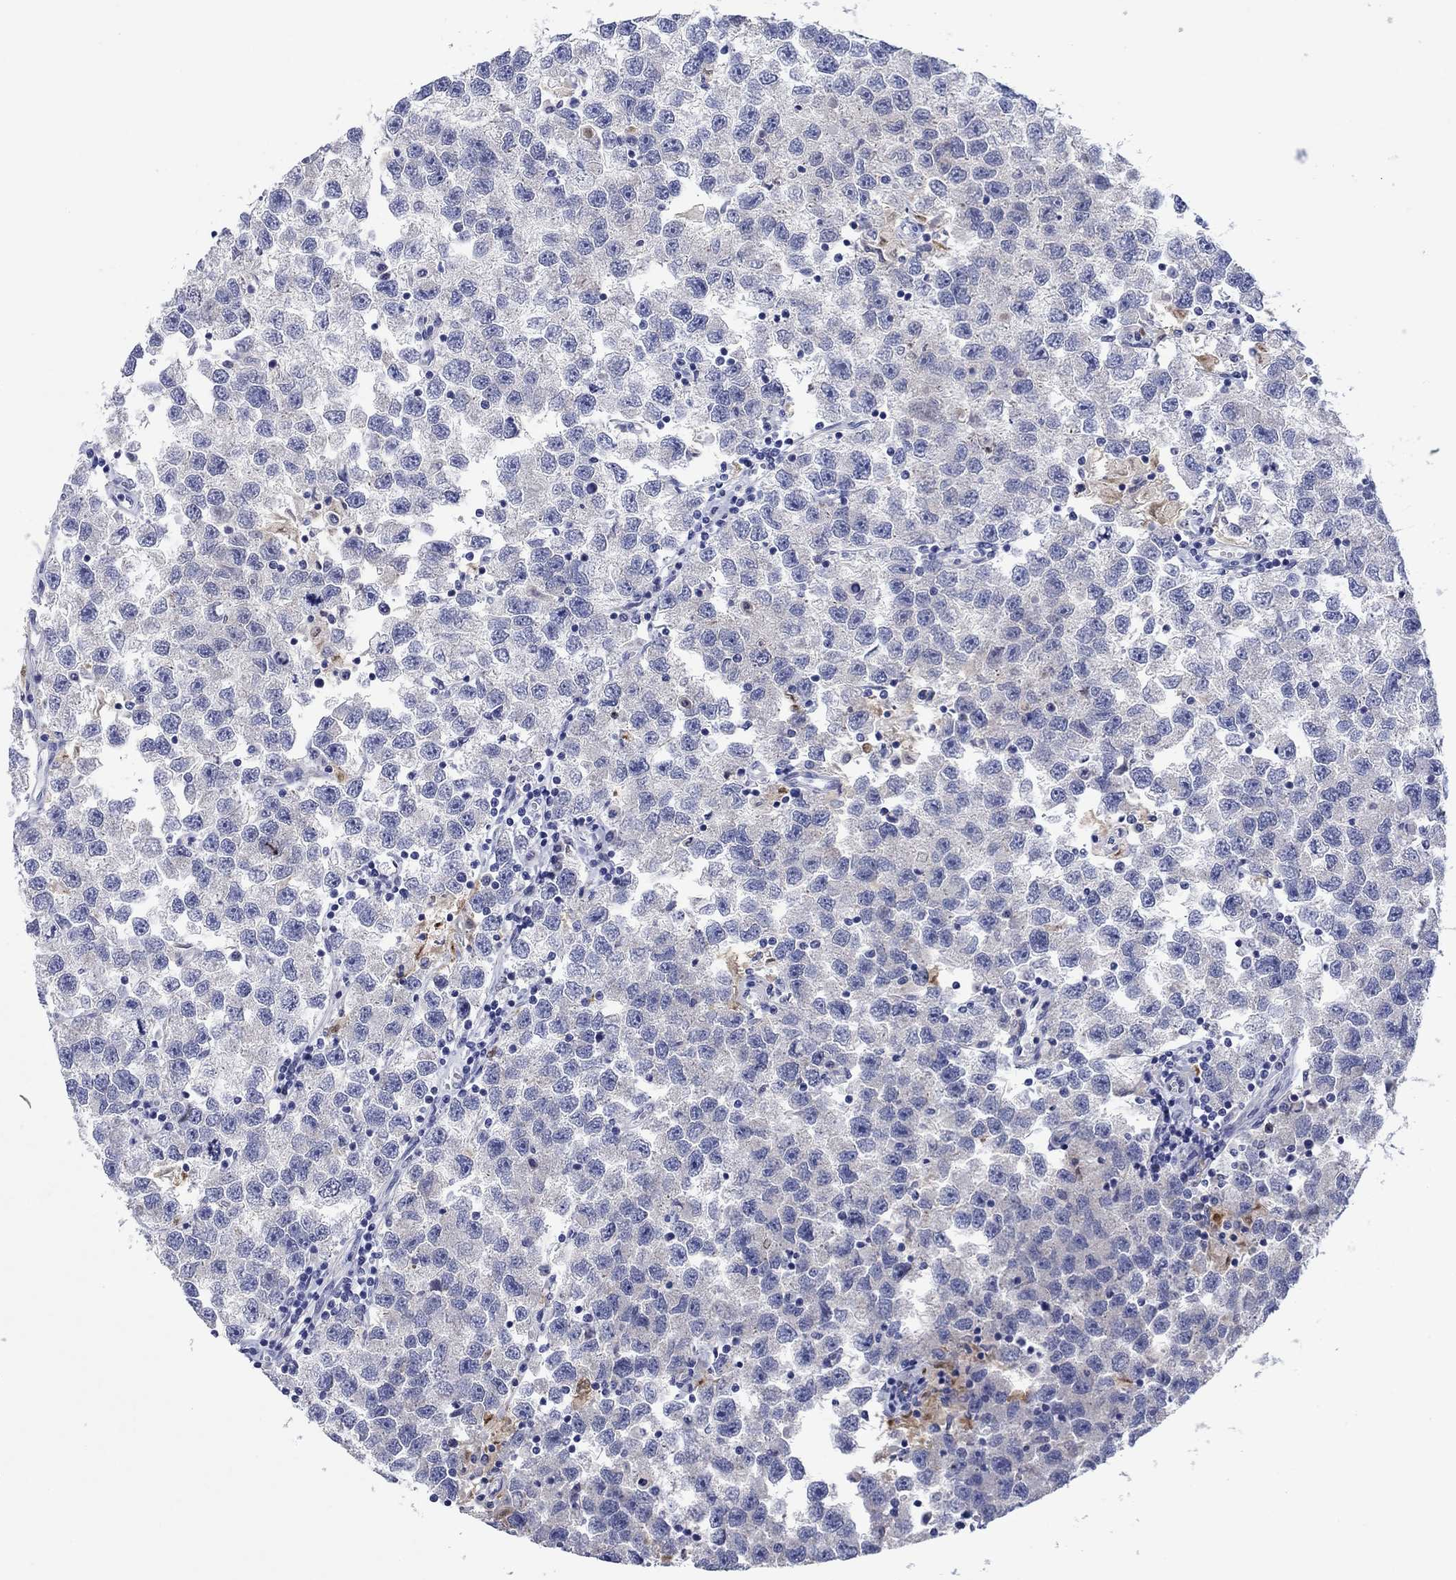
{"staining": {"intensity": "negative", "quantity": "none", "location": "none"}, "tissue": "testis cancer", "cell_type": "Tumor cells", "image_type": "cancer", "snomed": [{"axis": "morphology", "description": "Seminoma, NOS"}, {"axis": "topography", "description": "Testis"}], "caption": "Tumor cells are negative for brown protein staining in testis cancer (seminoma).", "gene": "HDC", "patient": {"sex": "male", "age": 26}}